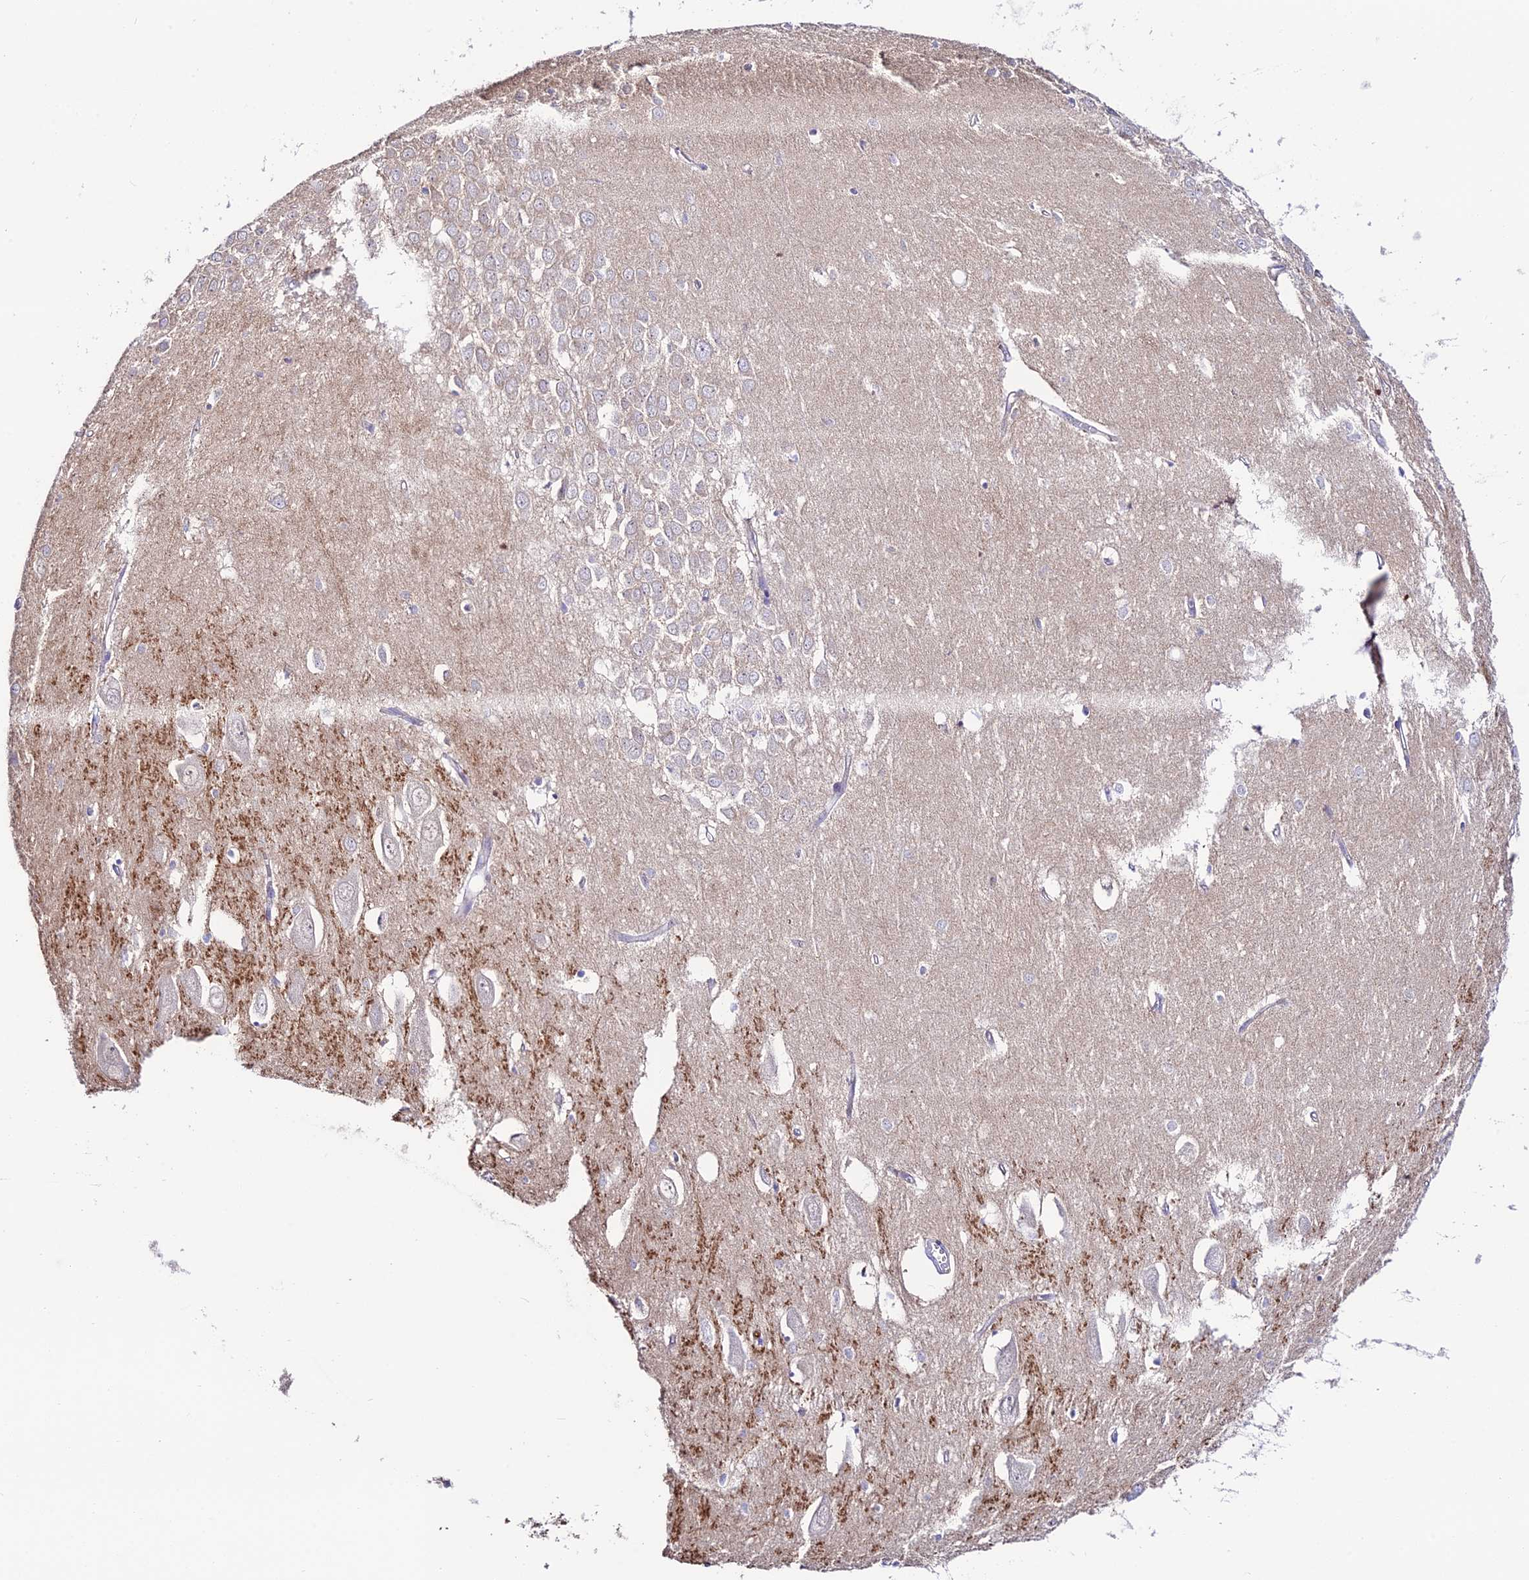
{"staining": {"intensity": "negative", "quantity": "none", "location": "none"}, "tissue": "hippocampus", "cell_type": "Glial cells", "image_type": "normal", "snomed": [{"axis": "morphology", "description": "Normal tissue, NOS"}, {"axis": "topography", "description": "Hippocampus"}], "caption": "Immunohistochemical staining of benign hippocampus demonstrates no significant expression in glial cells.", "gene": "NLRP9", "patient": {"sex": "female", "age": 64}}